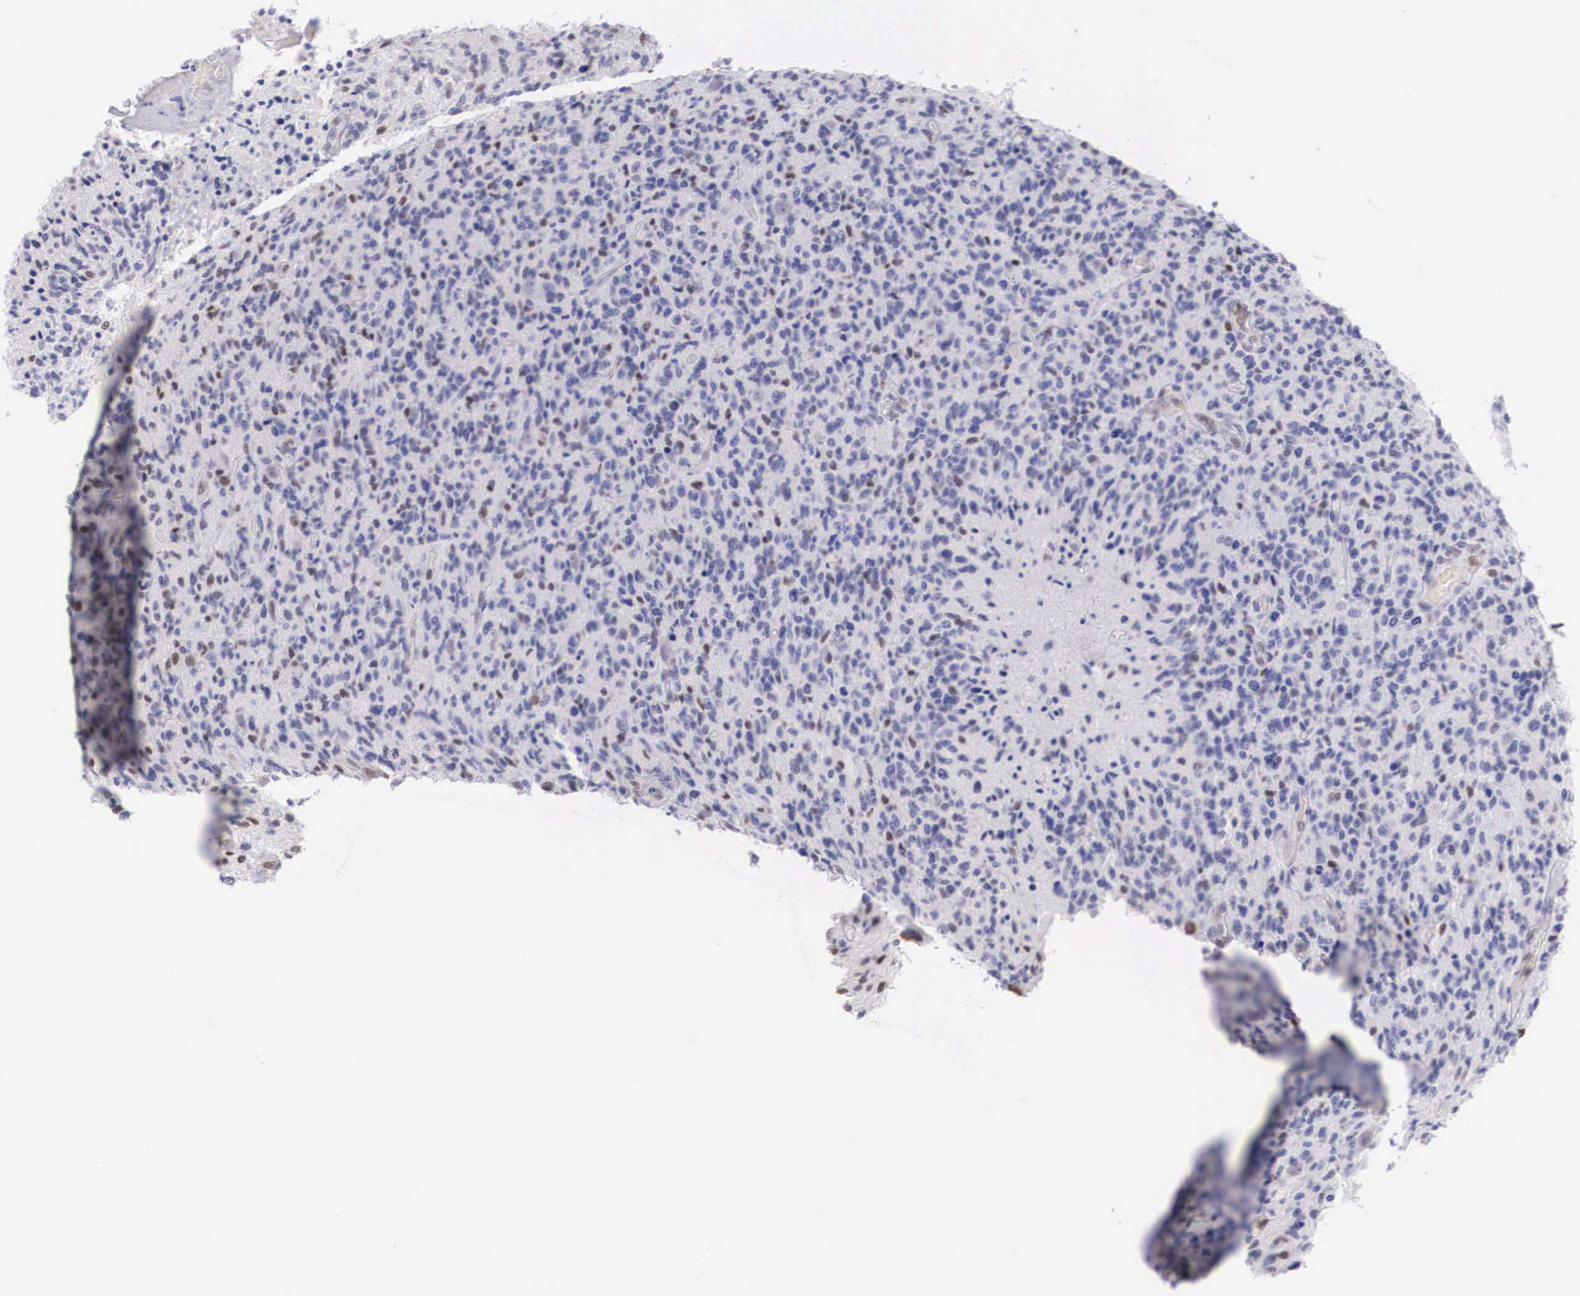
{"staining": {"intensity": "weak", "quantity": "<25%", "location": "nuclear"}, "tissue": "glioma", "cell_type": "Tumor cells", "image_type": "cancer", "snomed": [{"axis": "morphology", "description": "Glioma, malignant, High grade"}, {"axis": "topography", "description": "Brain"}], "caption": "This is an IHC histopathology image of human high-grade glioma (malignant). There is no expression in tumor cells.", "gene": "HMGN5", "patient": {"sex": "male", "age": 36}}